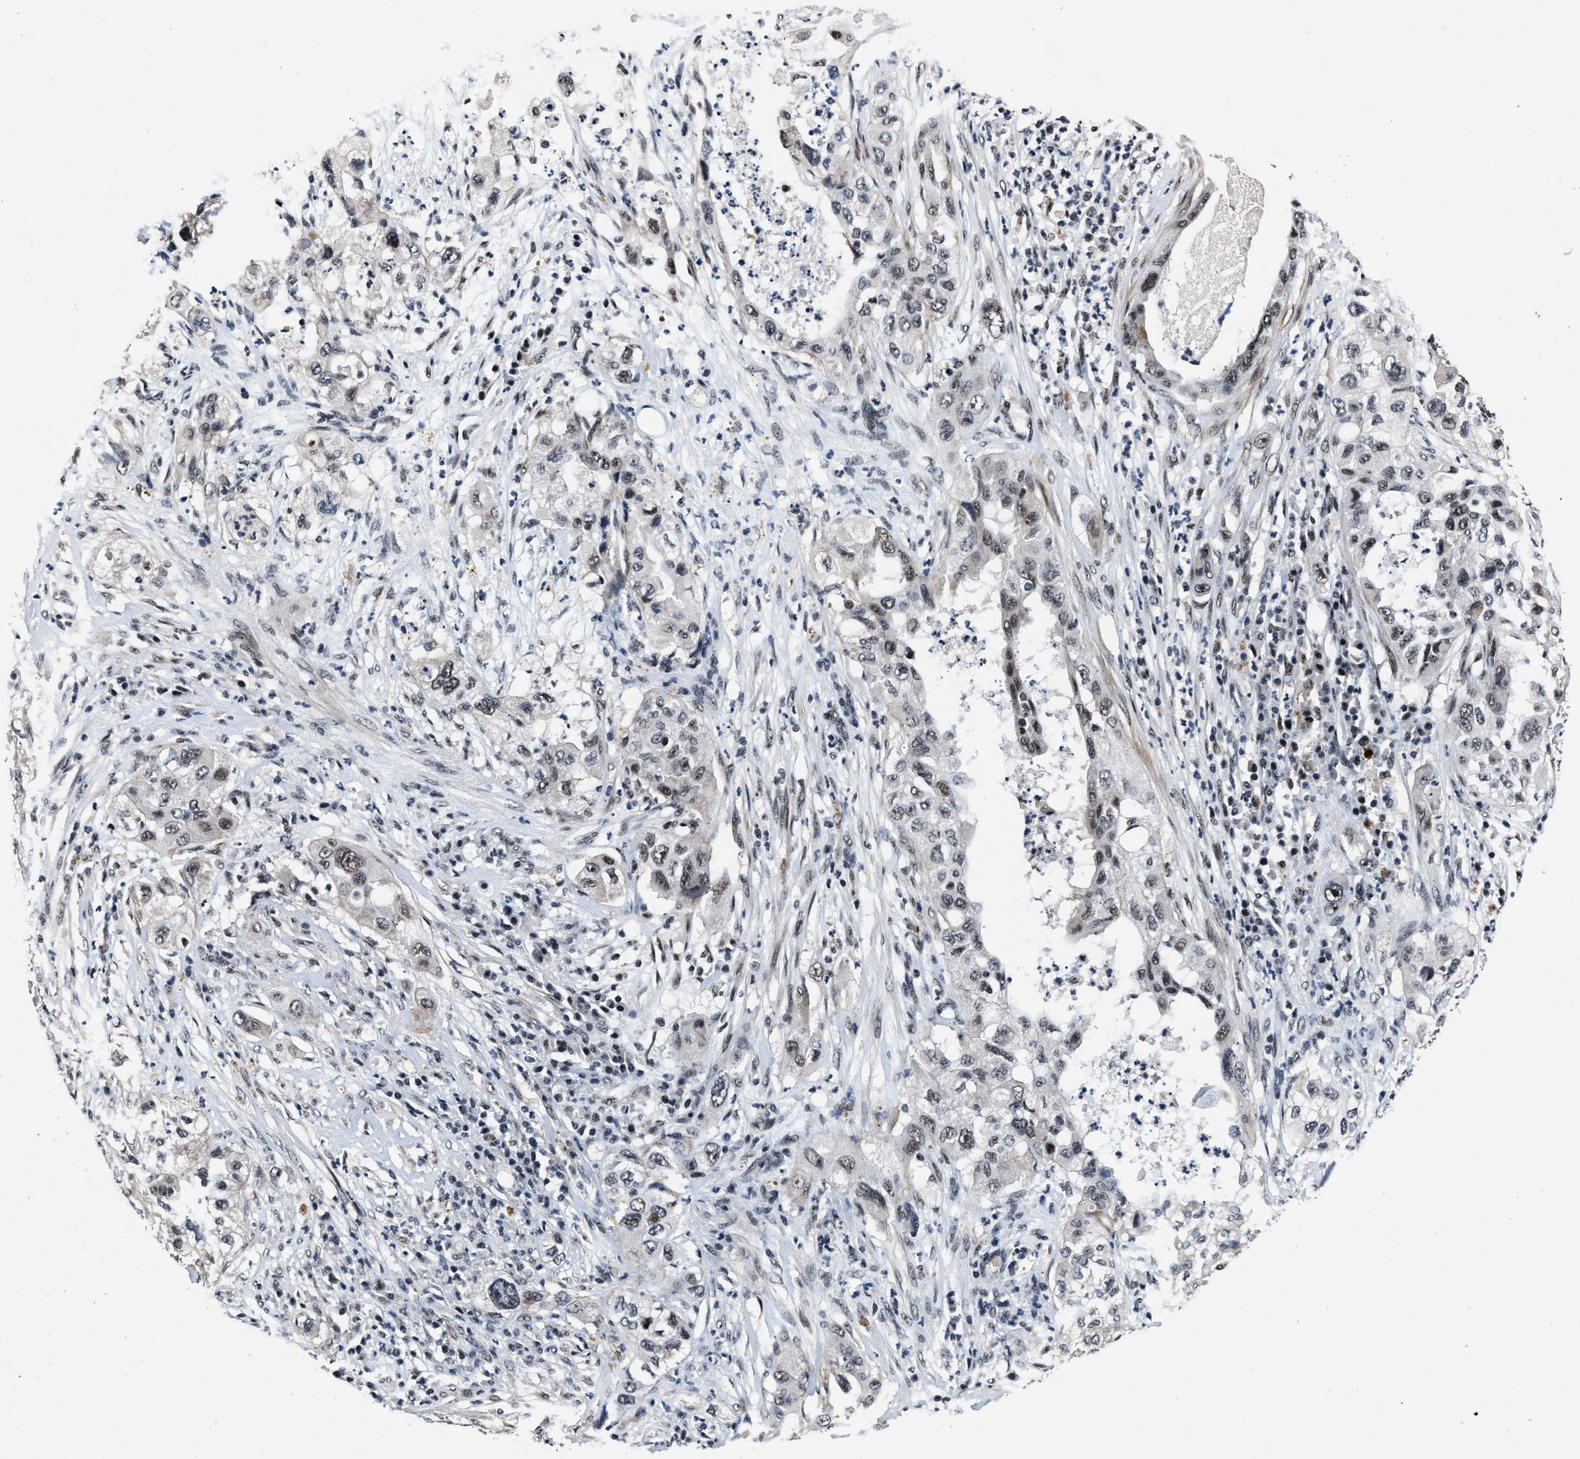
{"staining": {"intensity": "weak", "quantity": "25%-75%", "location": "nuclear"}, "tissue": "pancreatic cancer", "cell_type": "Tumor cells", "image_type": "cancer", "snomed": [{"axis": "morphology", "description": "Adenocarcinoma, NOS"}, {"axis": "topography", "description": "Pancreas"}], "caption": "Human adenocarcinoma (pancreatic) stained with a protein marker reveals weak staining in tumor cells.", "gene": "ZNF233", "patient": {"sex": "female", "age": 78}}